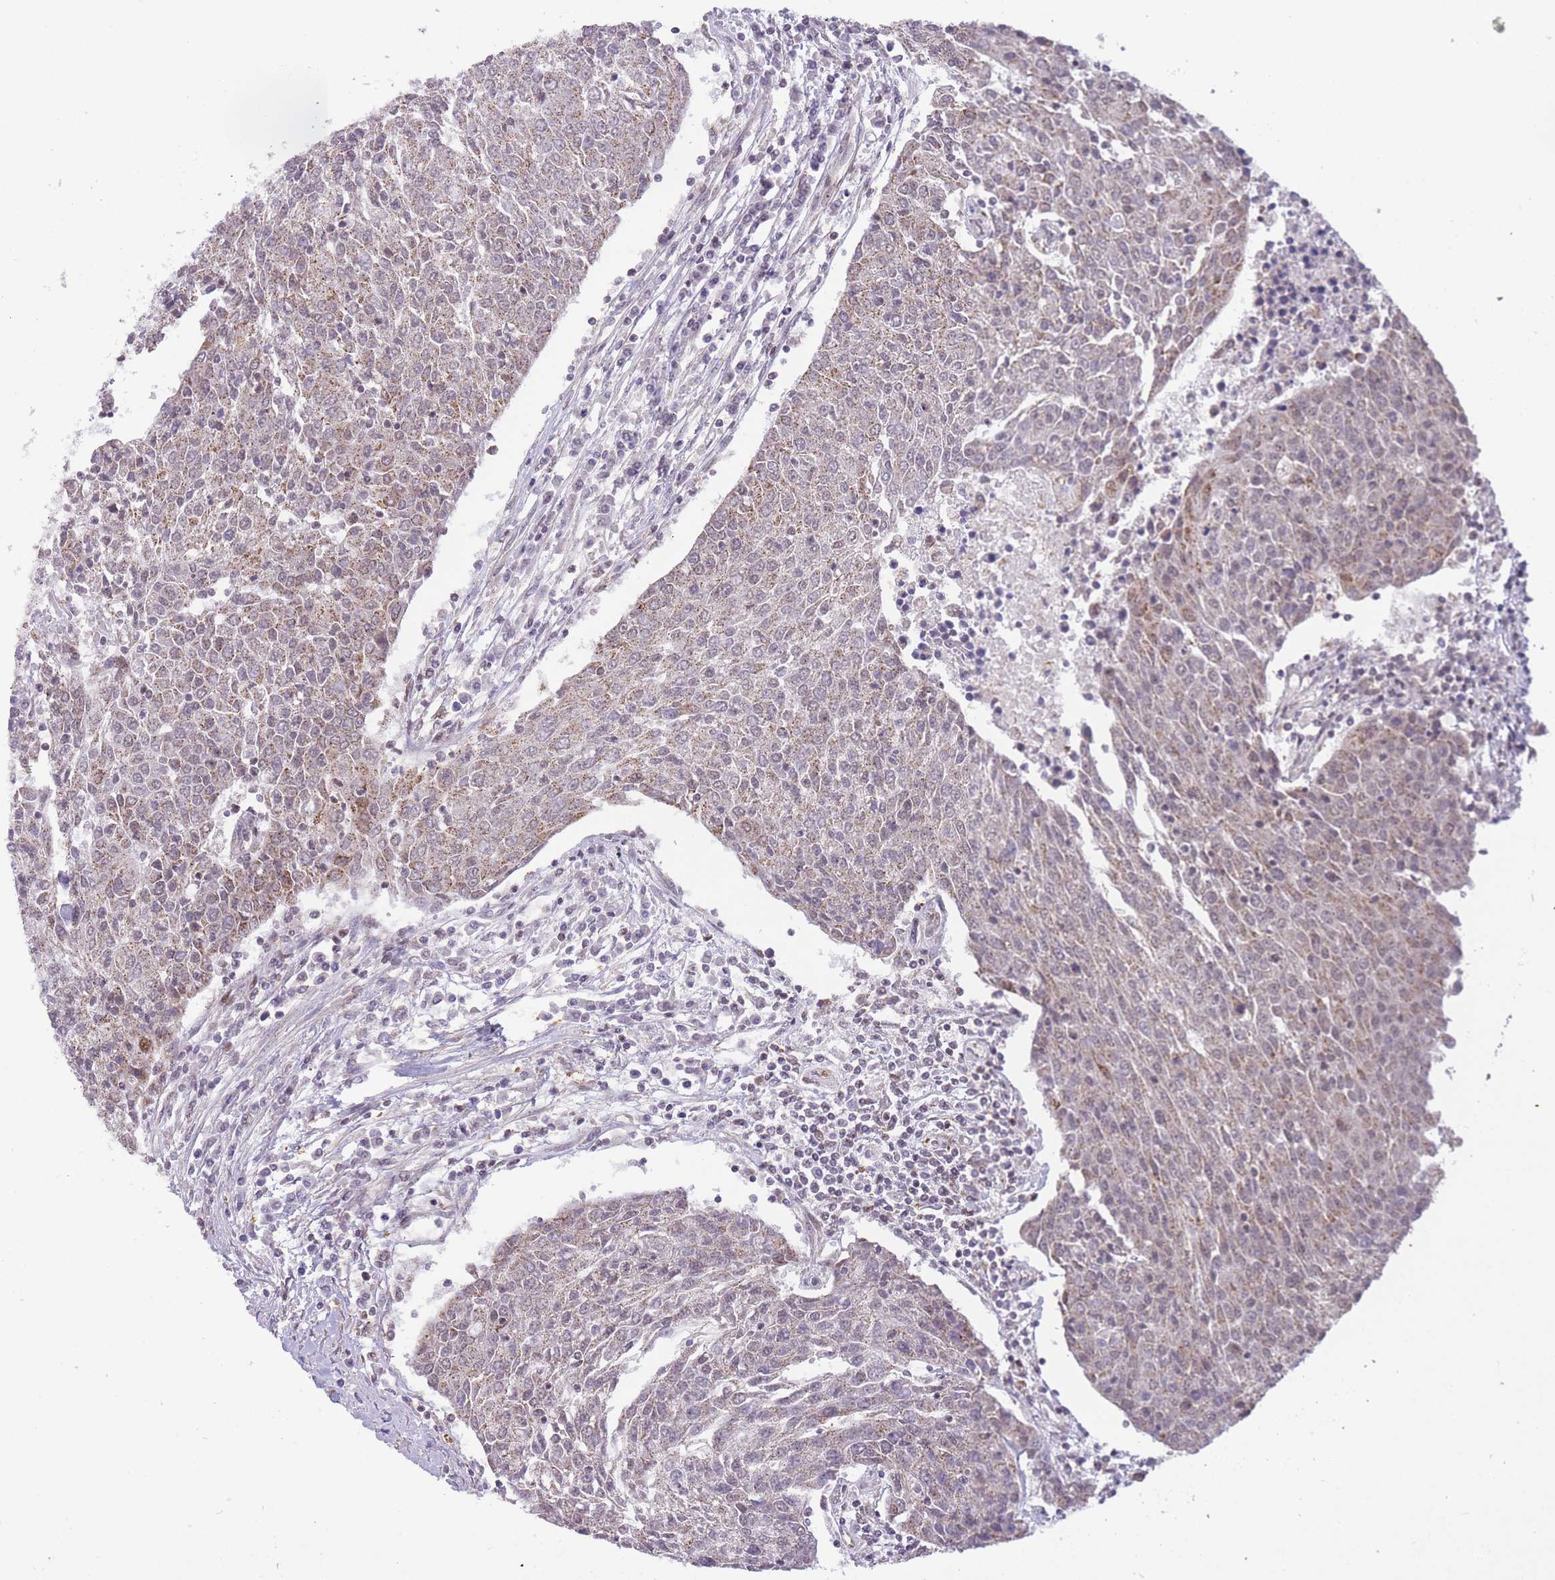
{"staining": {"intensity": "weak", "quantity": "25%-75%", "location": "cytoplasmic/membranous"}, "tissue": "urothelial cancer", "cell_type": "Tumor cells", "image_type": "cancer", "snomed": [{"axis": "morphology", "description": "Urothelial carcinoma, High grade"}, {"axis": "topography", "description": "Urinary bladder"}], "caption": "About 25%-75% of tumor cells in human urothelial cancer display weak cytoplasmic/membranous protein positivity as visualized by brown immunohistochemical staining.", "gene": "DPYSL4", "patient": {"sex": "female", "age": 85}}